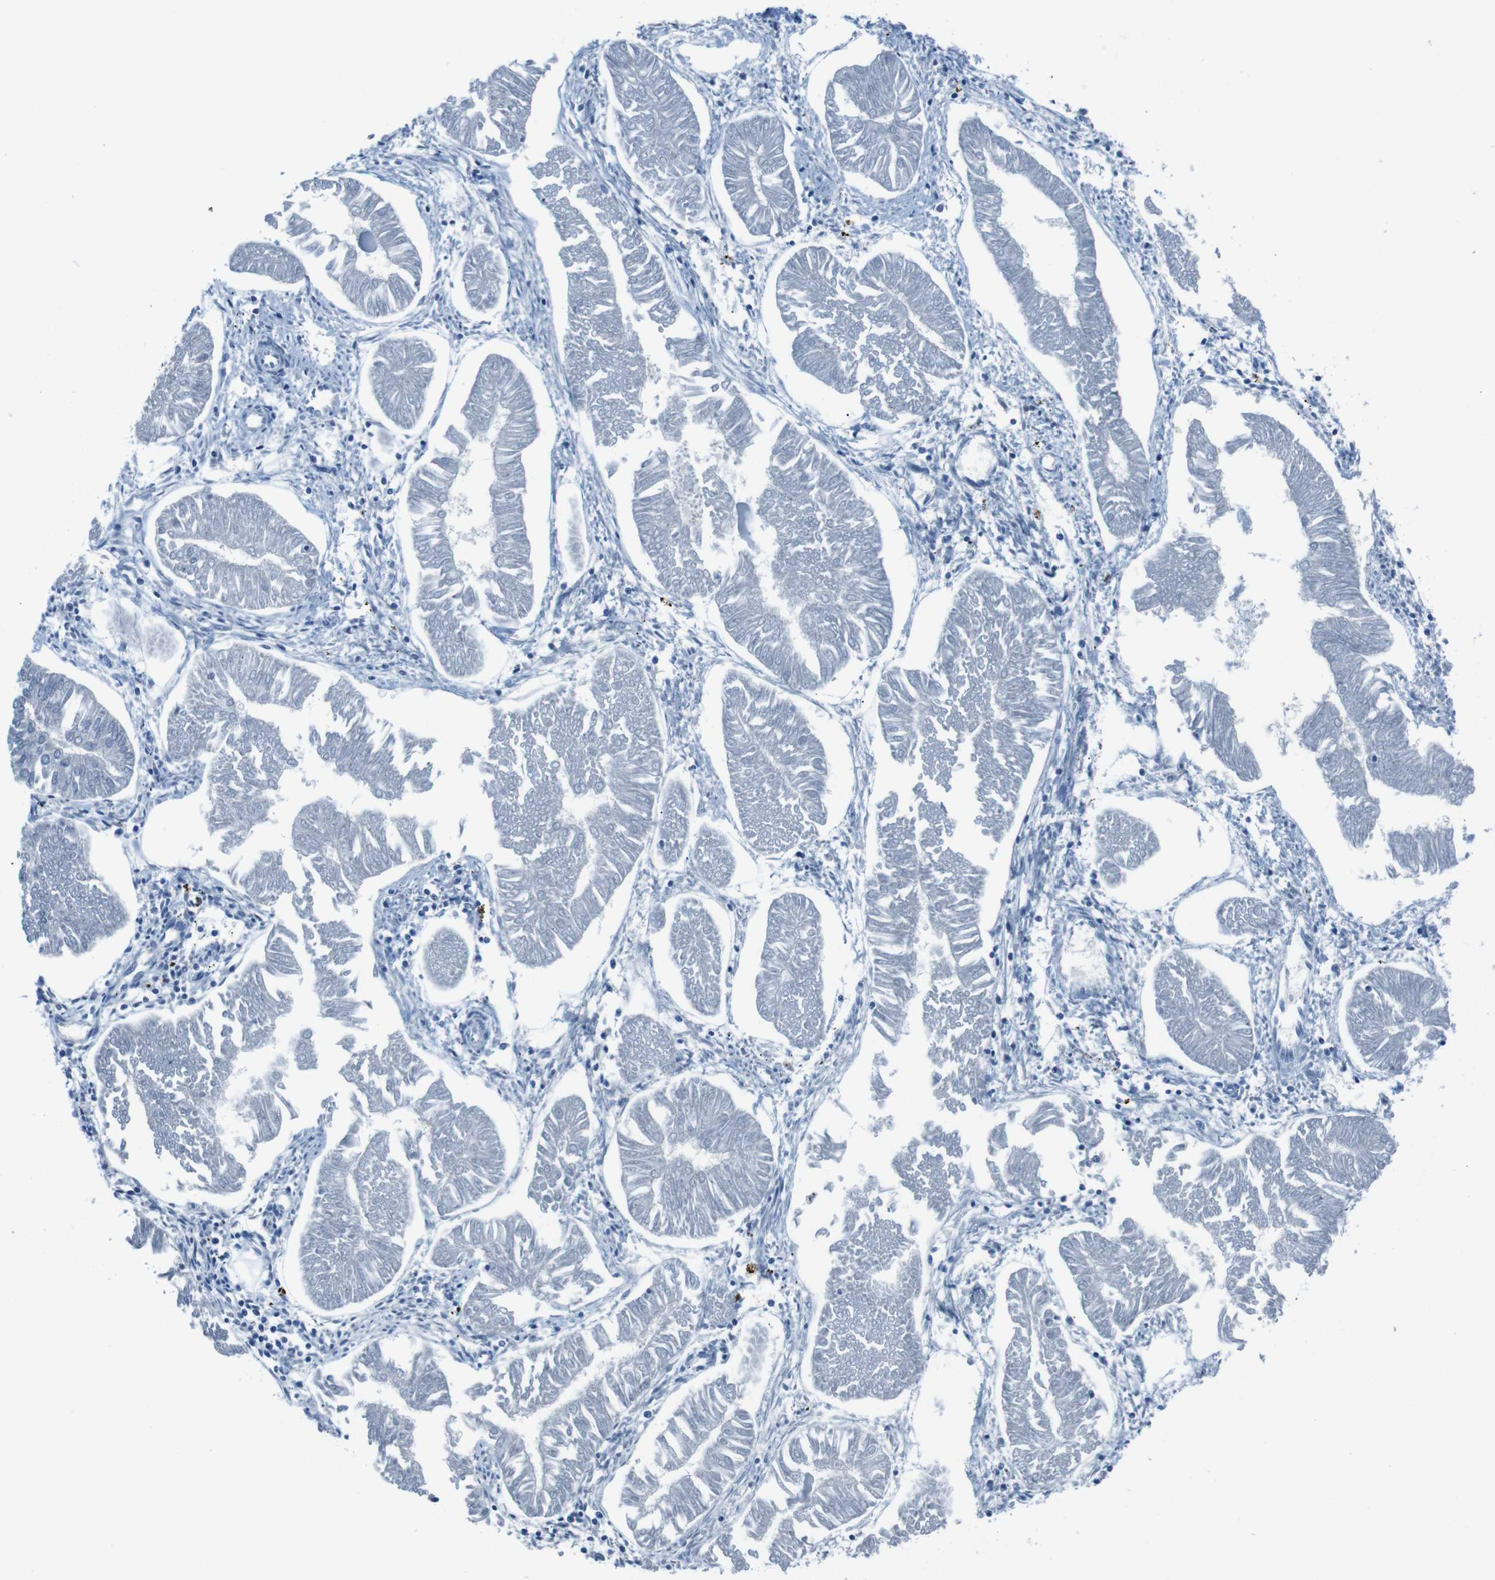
{"staining": {"intensity": "negative", "quantity": "none", "location": "none"}, "tissue": "endometrial cancer", "cell_type": "Tumor cells", "image_type": "cancer", "snomed": [{"axis": "morphology", "description": "Adenocarcinoma, NOS"}, {"axis": "topography", "description": "Endometrium"}], "caption": "High magnification brightfield microscopy of endometrial cancer stained with DAB (3,3'-diaminobenzidine) (brown) and counterstained with hematoxylin (blue): tumor cells show no significant staining. (IHC, brightfield microscopy, high magnification).", "gene": "NANOS2", "patient": {"sex": "female", "age": 53}}